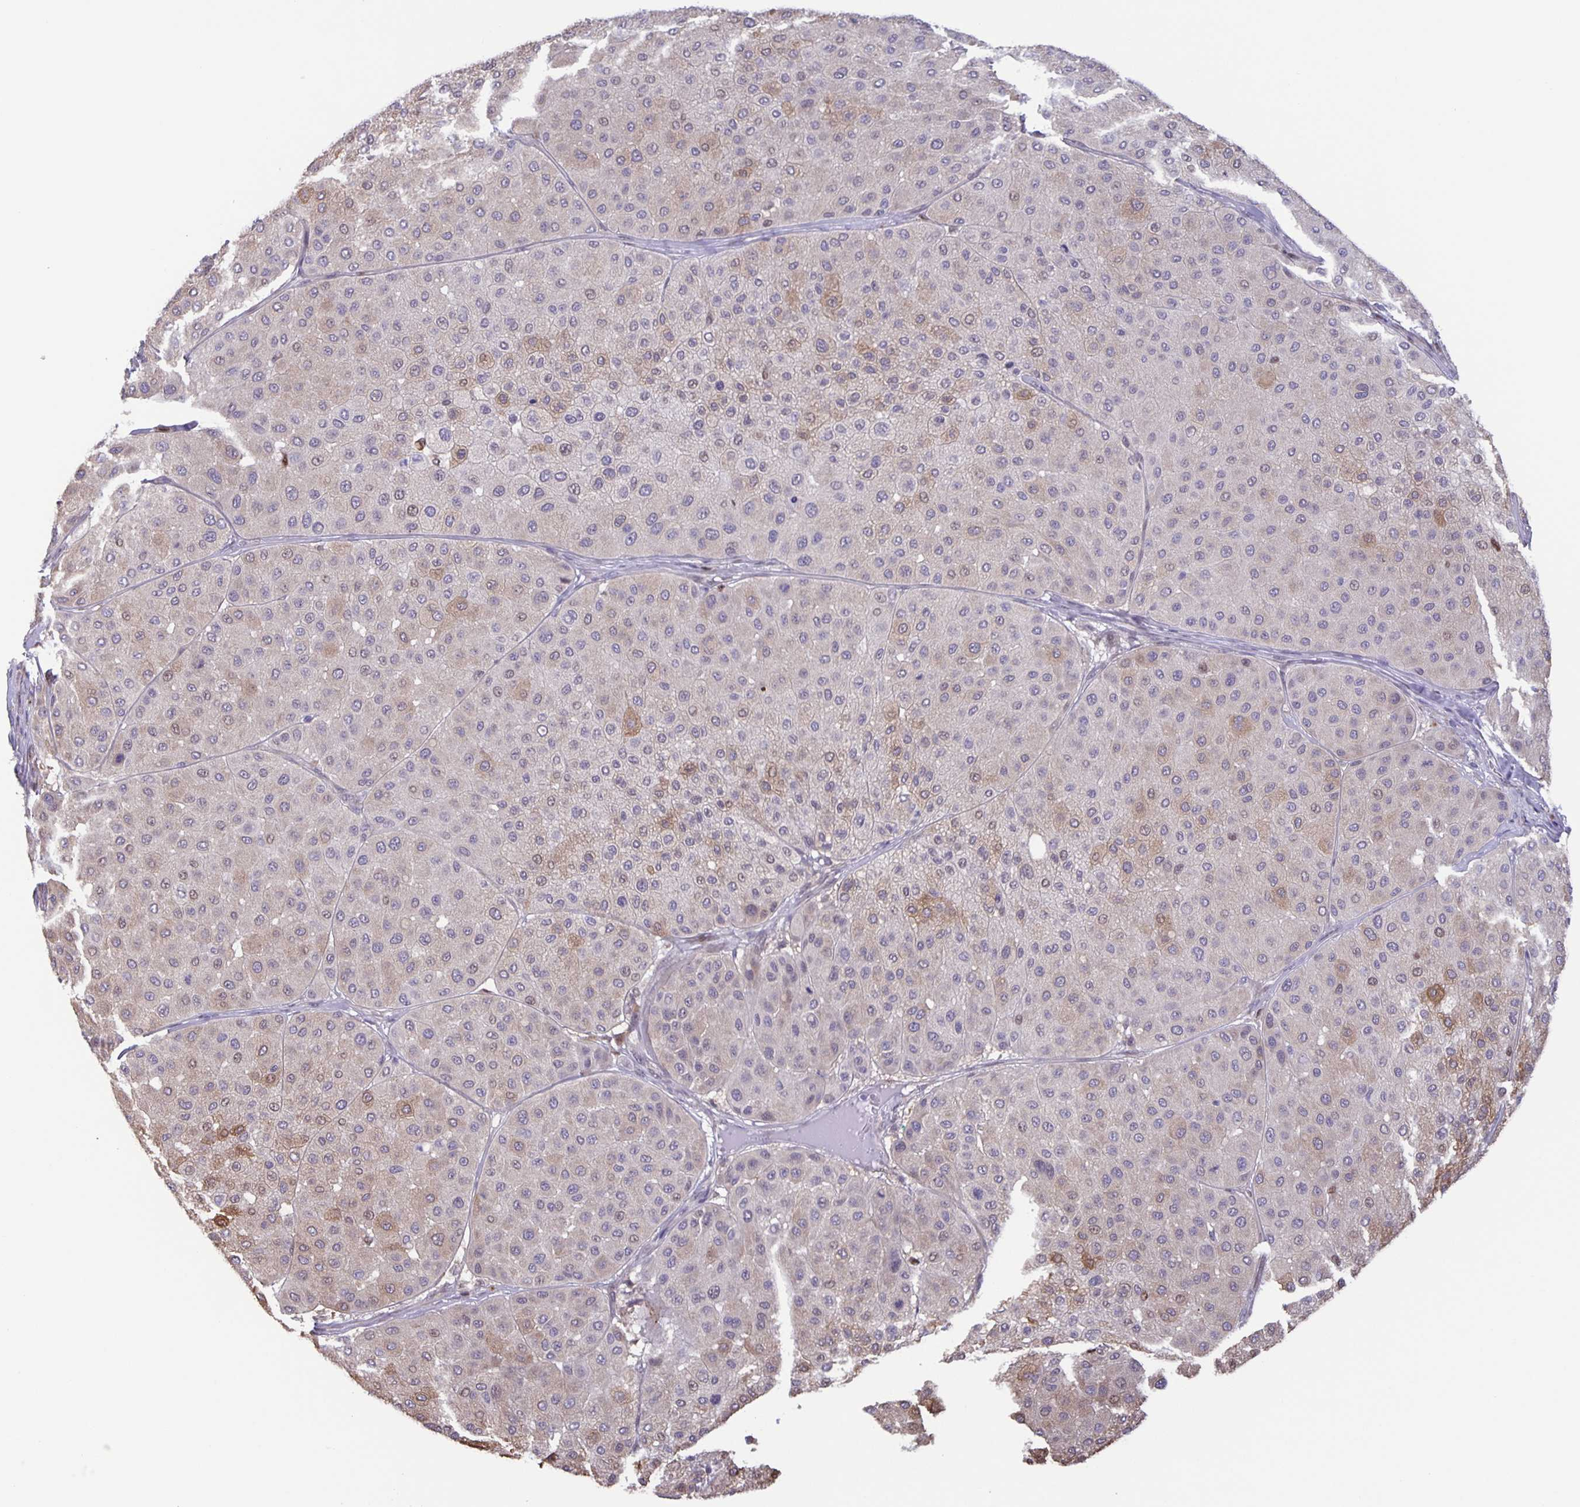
{"staining": {"intensity": "moderate", "quantity": "25%-75%", "location": "cytoplasmic/membranous"}, "tissue": "melanoma", "cell_type": "Tumor cells", "image_type": "cancer", "snomed": [{"axis": "morphology", "description": "Malignant melanoma, Metastatic site"}, {"axis": "topography", "description": "Smooth muscle"}], "caption": "Moderate cytoplasmic/membranous positivity for a protein is appreciated in approximately 25%-75% of tumor cells of malignant melanoma (metastatic site) using IHC.", "gene": "MAPK12", "patient": {"sex": "male", "age": 41}}